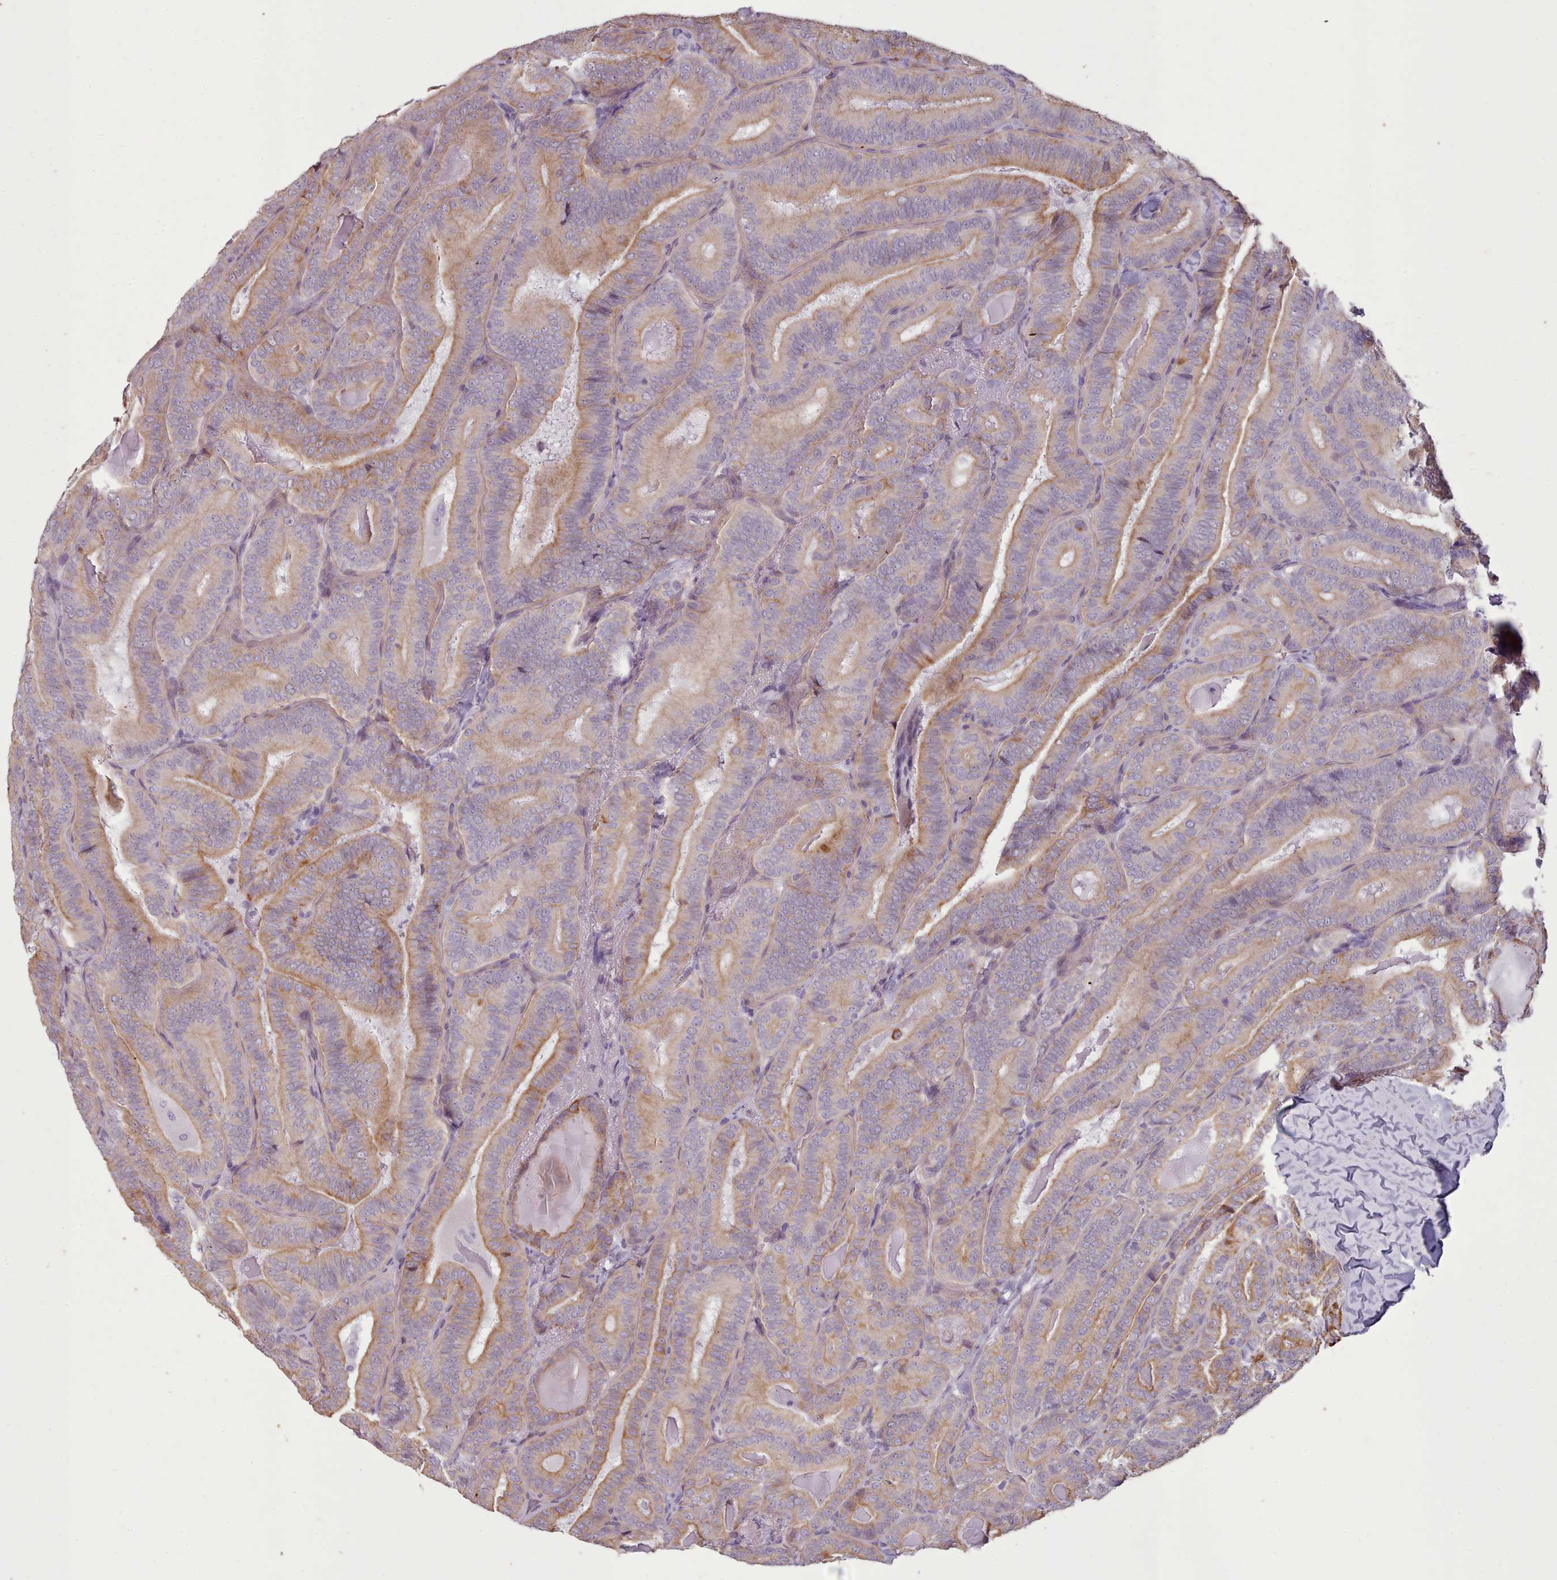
{"staining": {"intensity": "moderate", "quantity": "25%-75%", "location": "cytoplasmic/membranous"}, "tissue": "thyroid cancer", "cell_type": "Tumor cells", "image_type": "cancer", "snomed": [{"axis": "morphology", "description": "Papillary adenocarcinoma, NOS"}, {"axis": "topography", "description": "Thyroid gland"}], "caption": "Protein expression analysis of human thyroid cancer reveals moderate cytoplasmic/membranous expression in approximately 25%-75% of tumor cells.", "gene": "PLD4", "patient": {"sex": "male", "age": 61}}